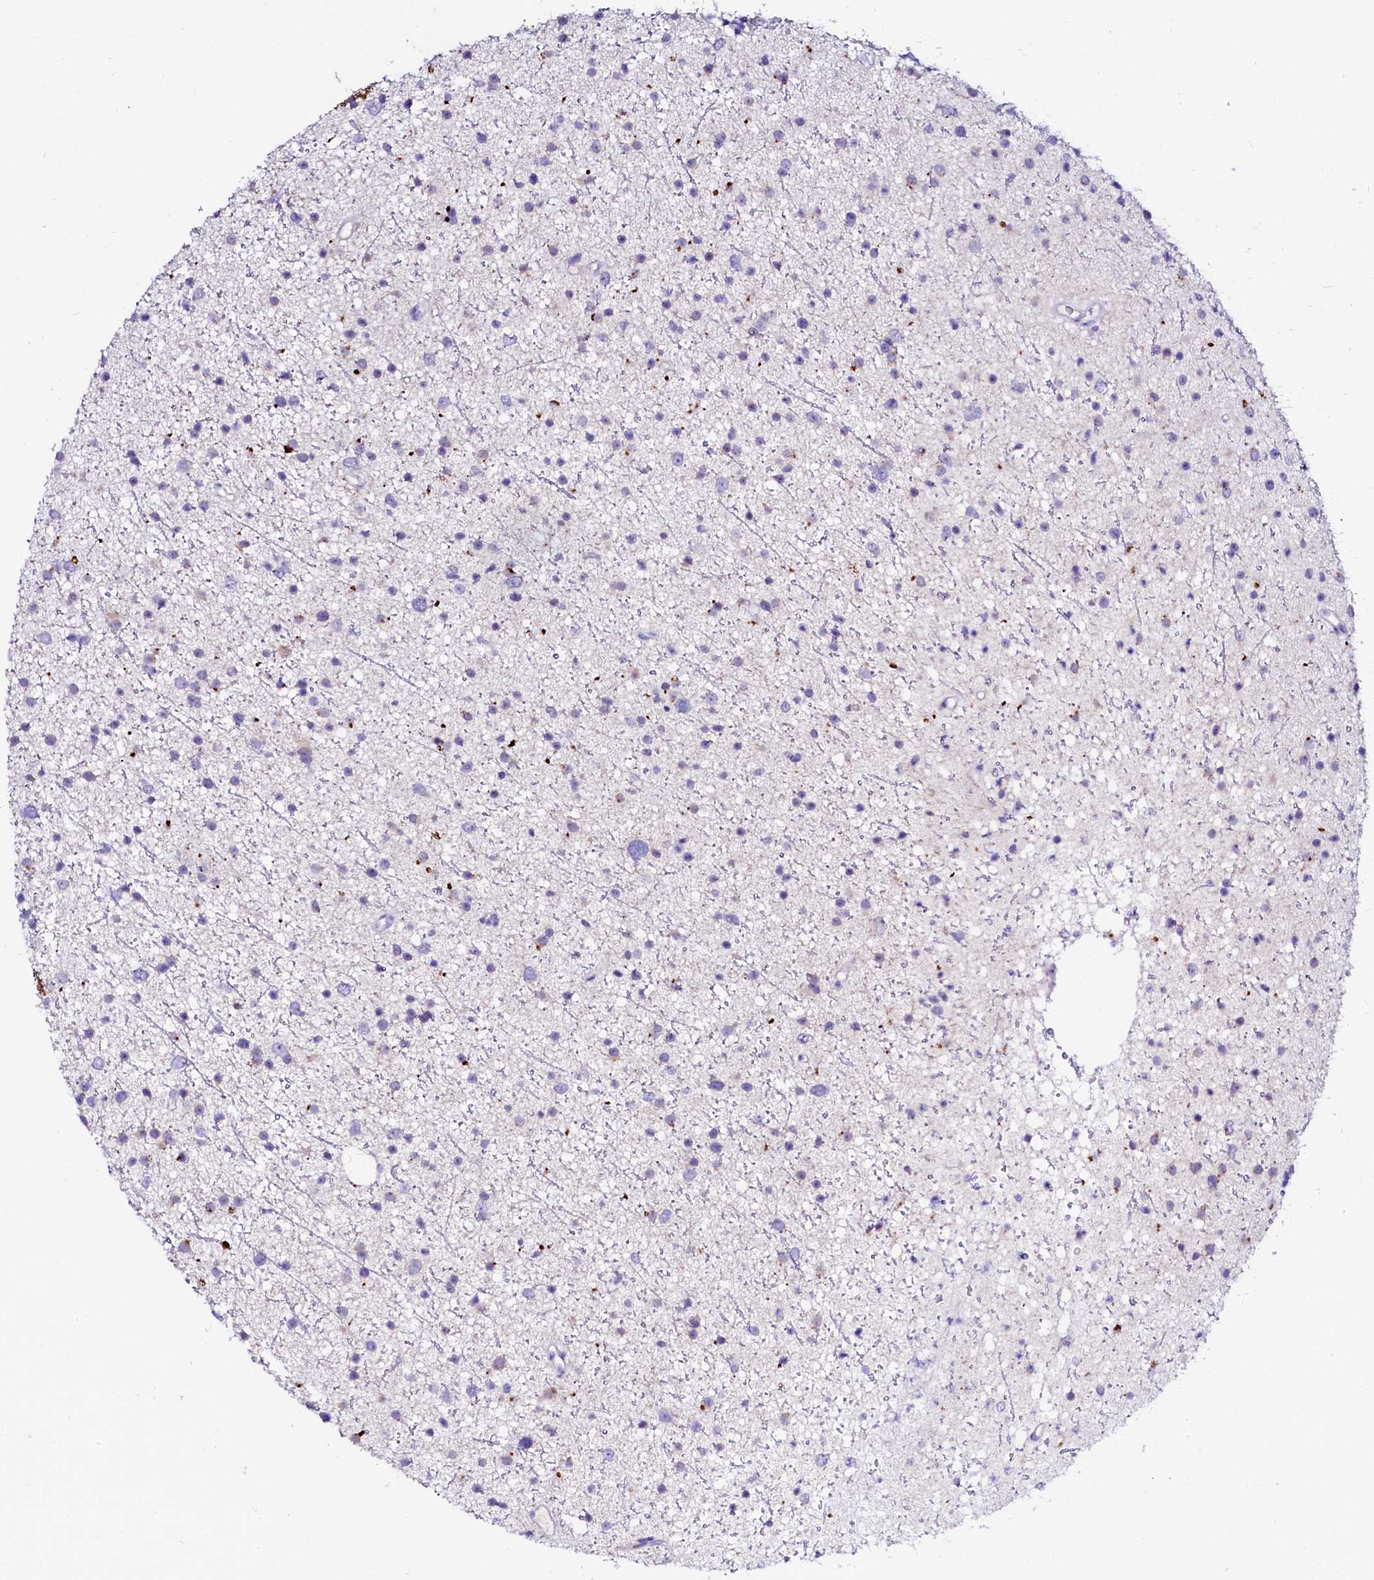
{"staining": {"intensity": "negative", "quantity": "none", "location": "none"}, "tissue": "glioma", "cell_type": "Tumor cells", "image_type": "cancer", "snomed": [{"axis": "morphology", "description": "Glioma, malignant, Low grade"}, {"axis": "topography", "description": "Cerebral cortex"}], "caption": "Immunohistochemistry (IHC) of malignant glioma (low-grade) exhibits no positivity in tumor cells.", "gene": "BTBD16", "patient": {"sex": "female", "age": 39}}